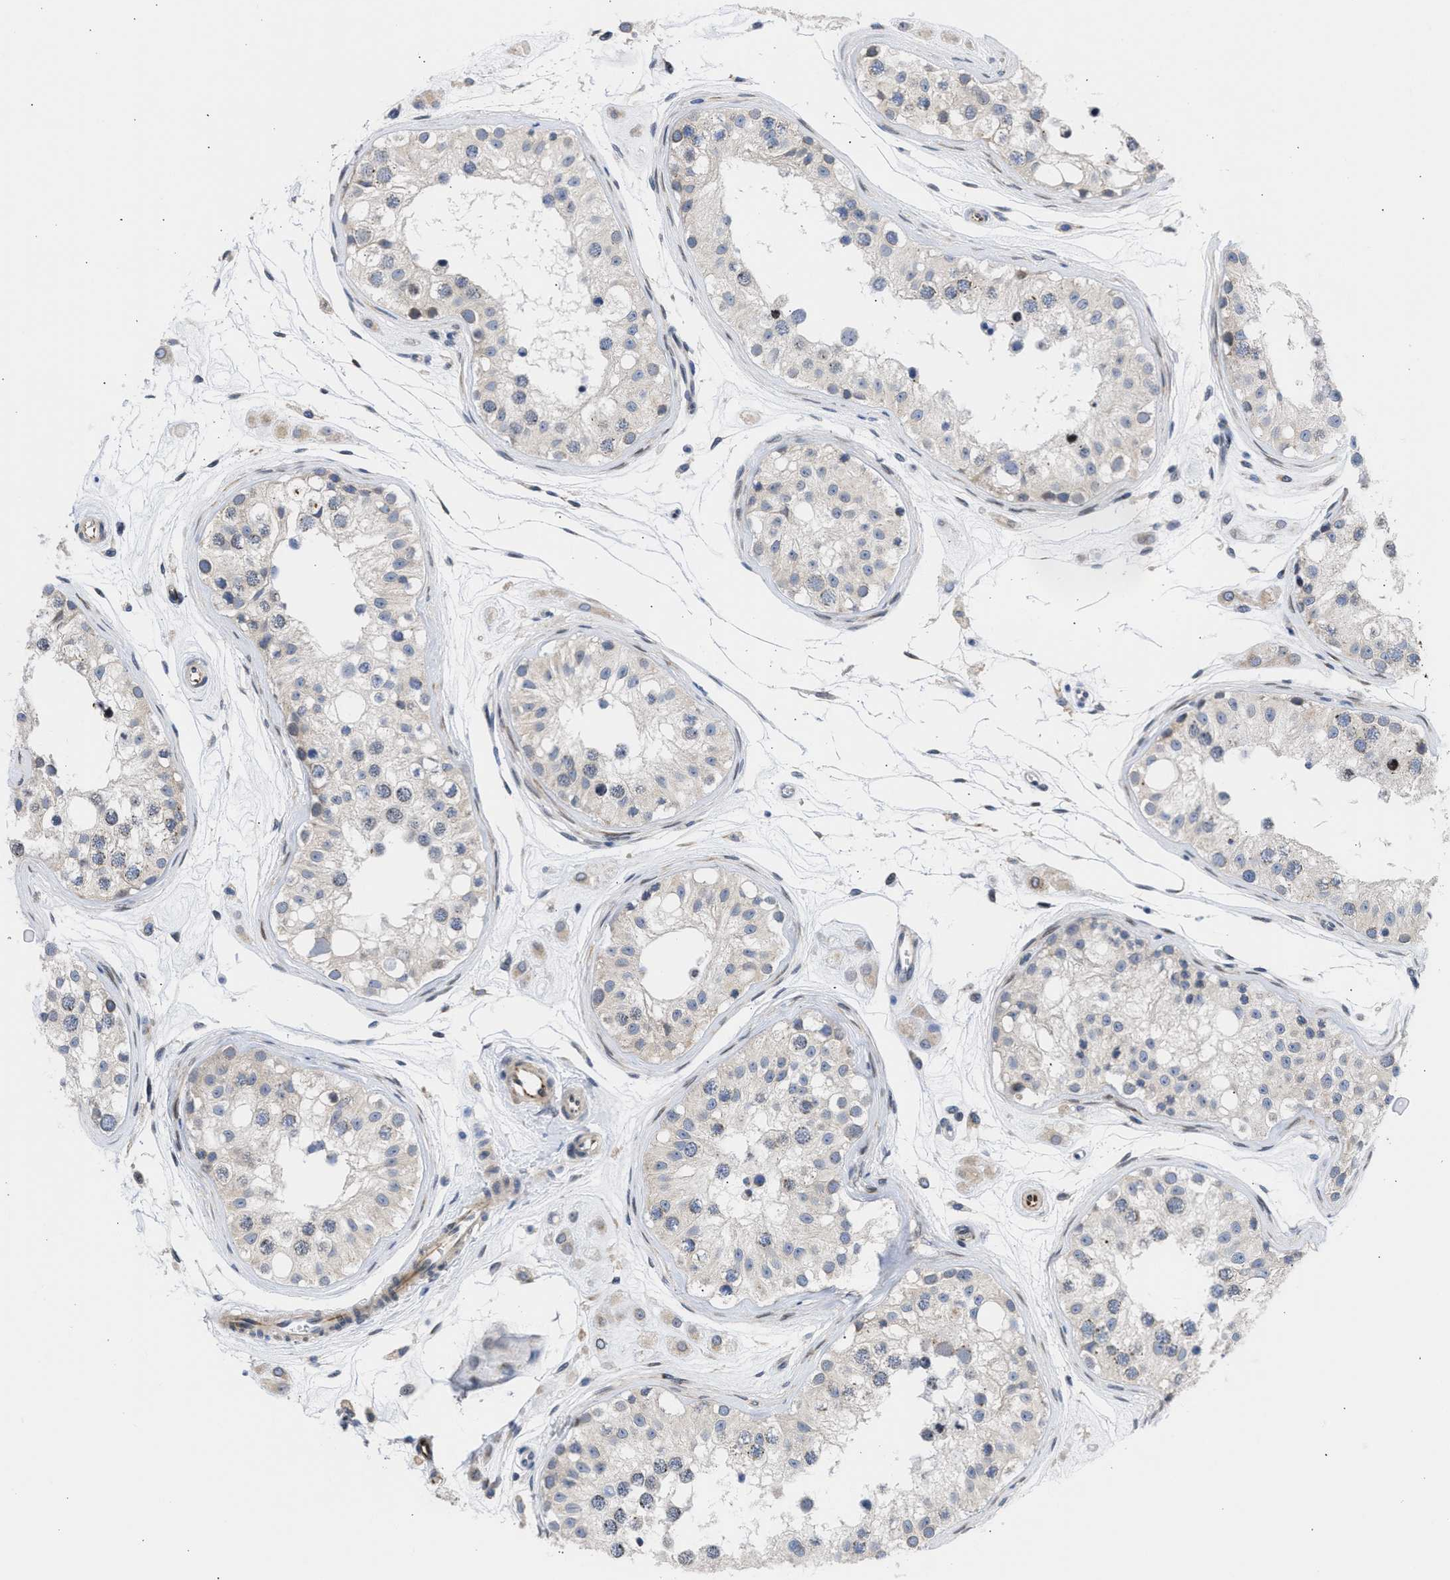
{"staining": {"intensity": "weak", "quantity": "<25%", "location": "cytoplasmic/membranous"}, "tissue": "testis", "cell_type": "Cells in seminiferous ducts", "image_type": "normal", "snomed": [{"axis": "morphology", "description": "Normal tissue, NOS"}, {"axis": "morphology", "description": "Adenocarcinoma, metastatic, NOS"}, {"axis": "topography", "description": "Testis"}], "caption": "A high-resolution micrograph shows immunohistochemistry staining of unremarkable testis, which exhibits no significant expression in cells in seminiferous ducts.", "gene": "NUP35", "patient": {"sex": "male", "age": 26}}